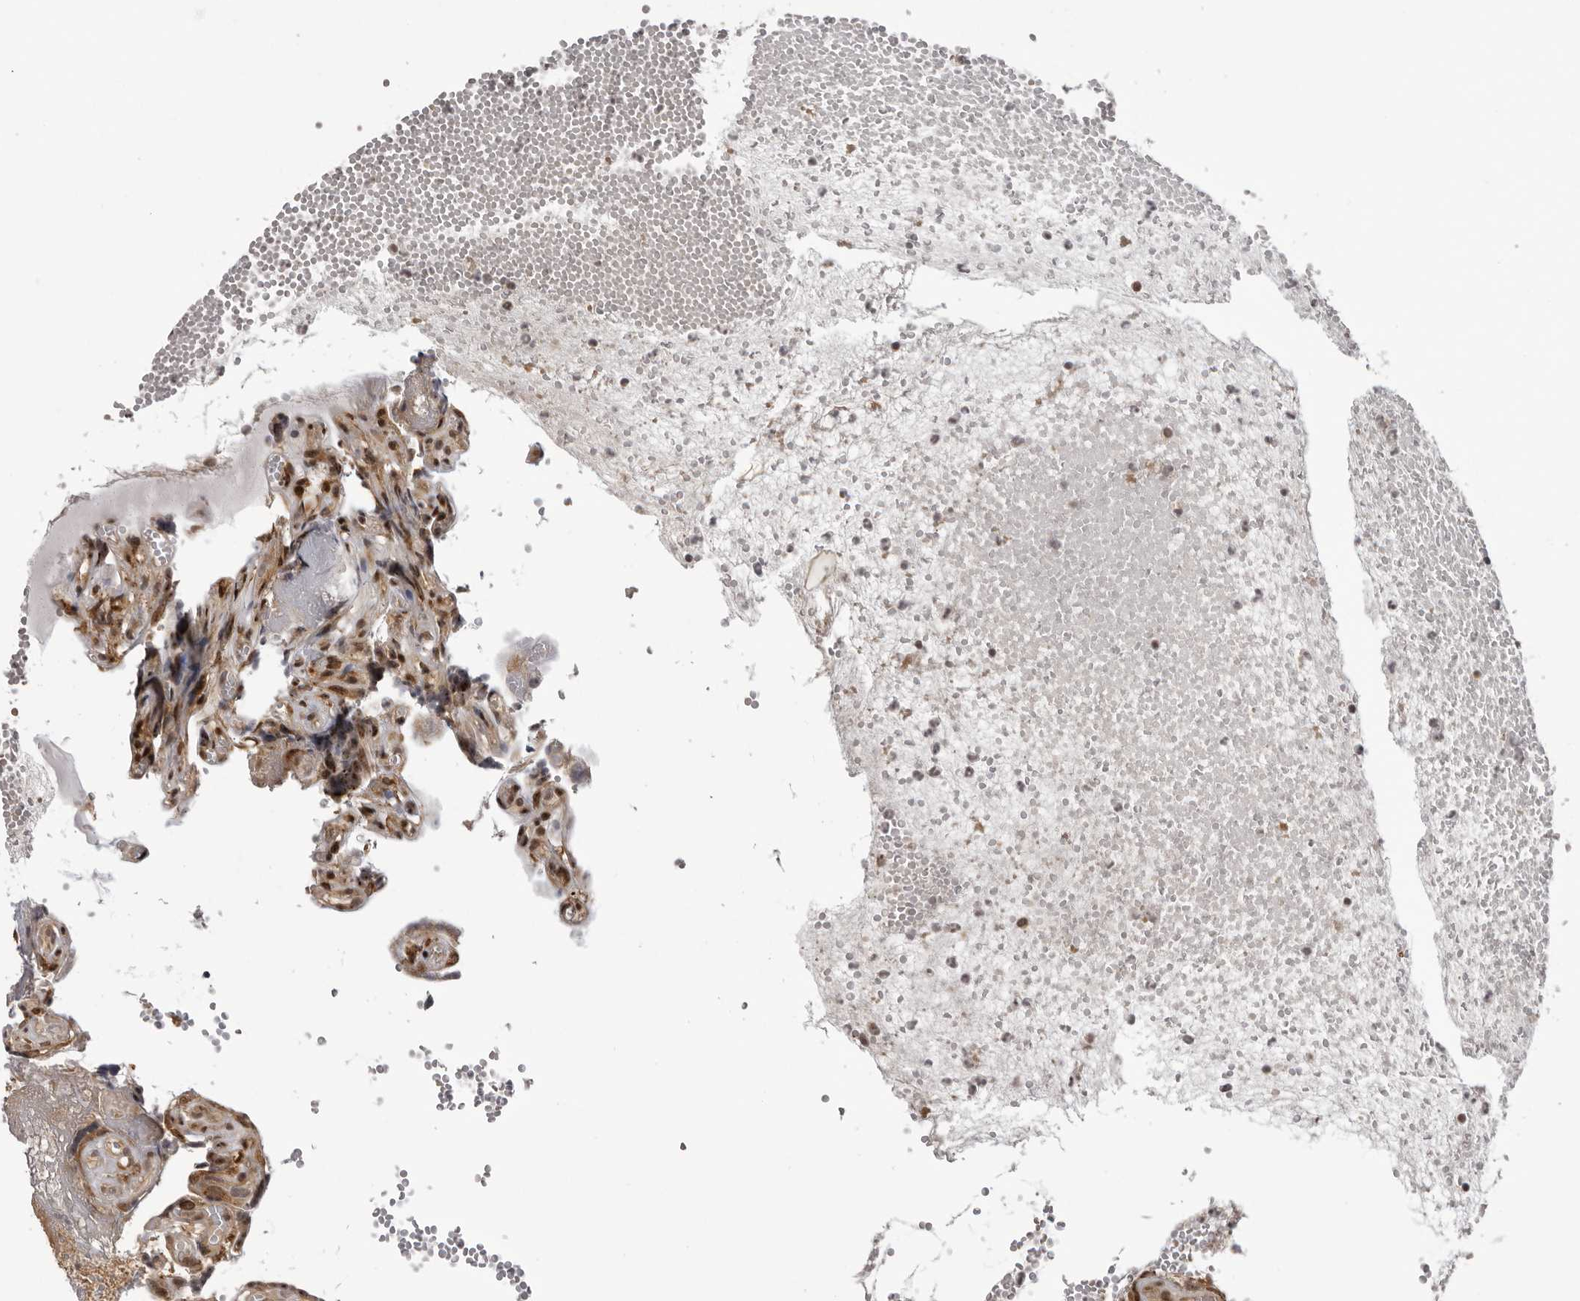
{"staining": {"intensity": "moderate", "quantity": ">75%", "location": "cytoplasmic/membranous,nuclear"}, "tissue": "placenta", "cell_type": "Trophoblastic cells", "image_type": "normal", "snomed": [{"axis": "morphology", "description": "Normal tissue, NOS"}, {"axis": "topography", "description": "Placenta"}], "caption": "A brown stain shows moderate cytoplasmic/membranous,nuclear staining of a protein in trophoblastic cells of unremarkable human placenta. (IHC, brightfield microscopy, high magnification).", "gene": "DNAH14", "patient": {"sex": "female", "age": 30}}